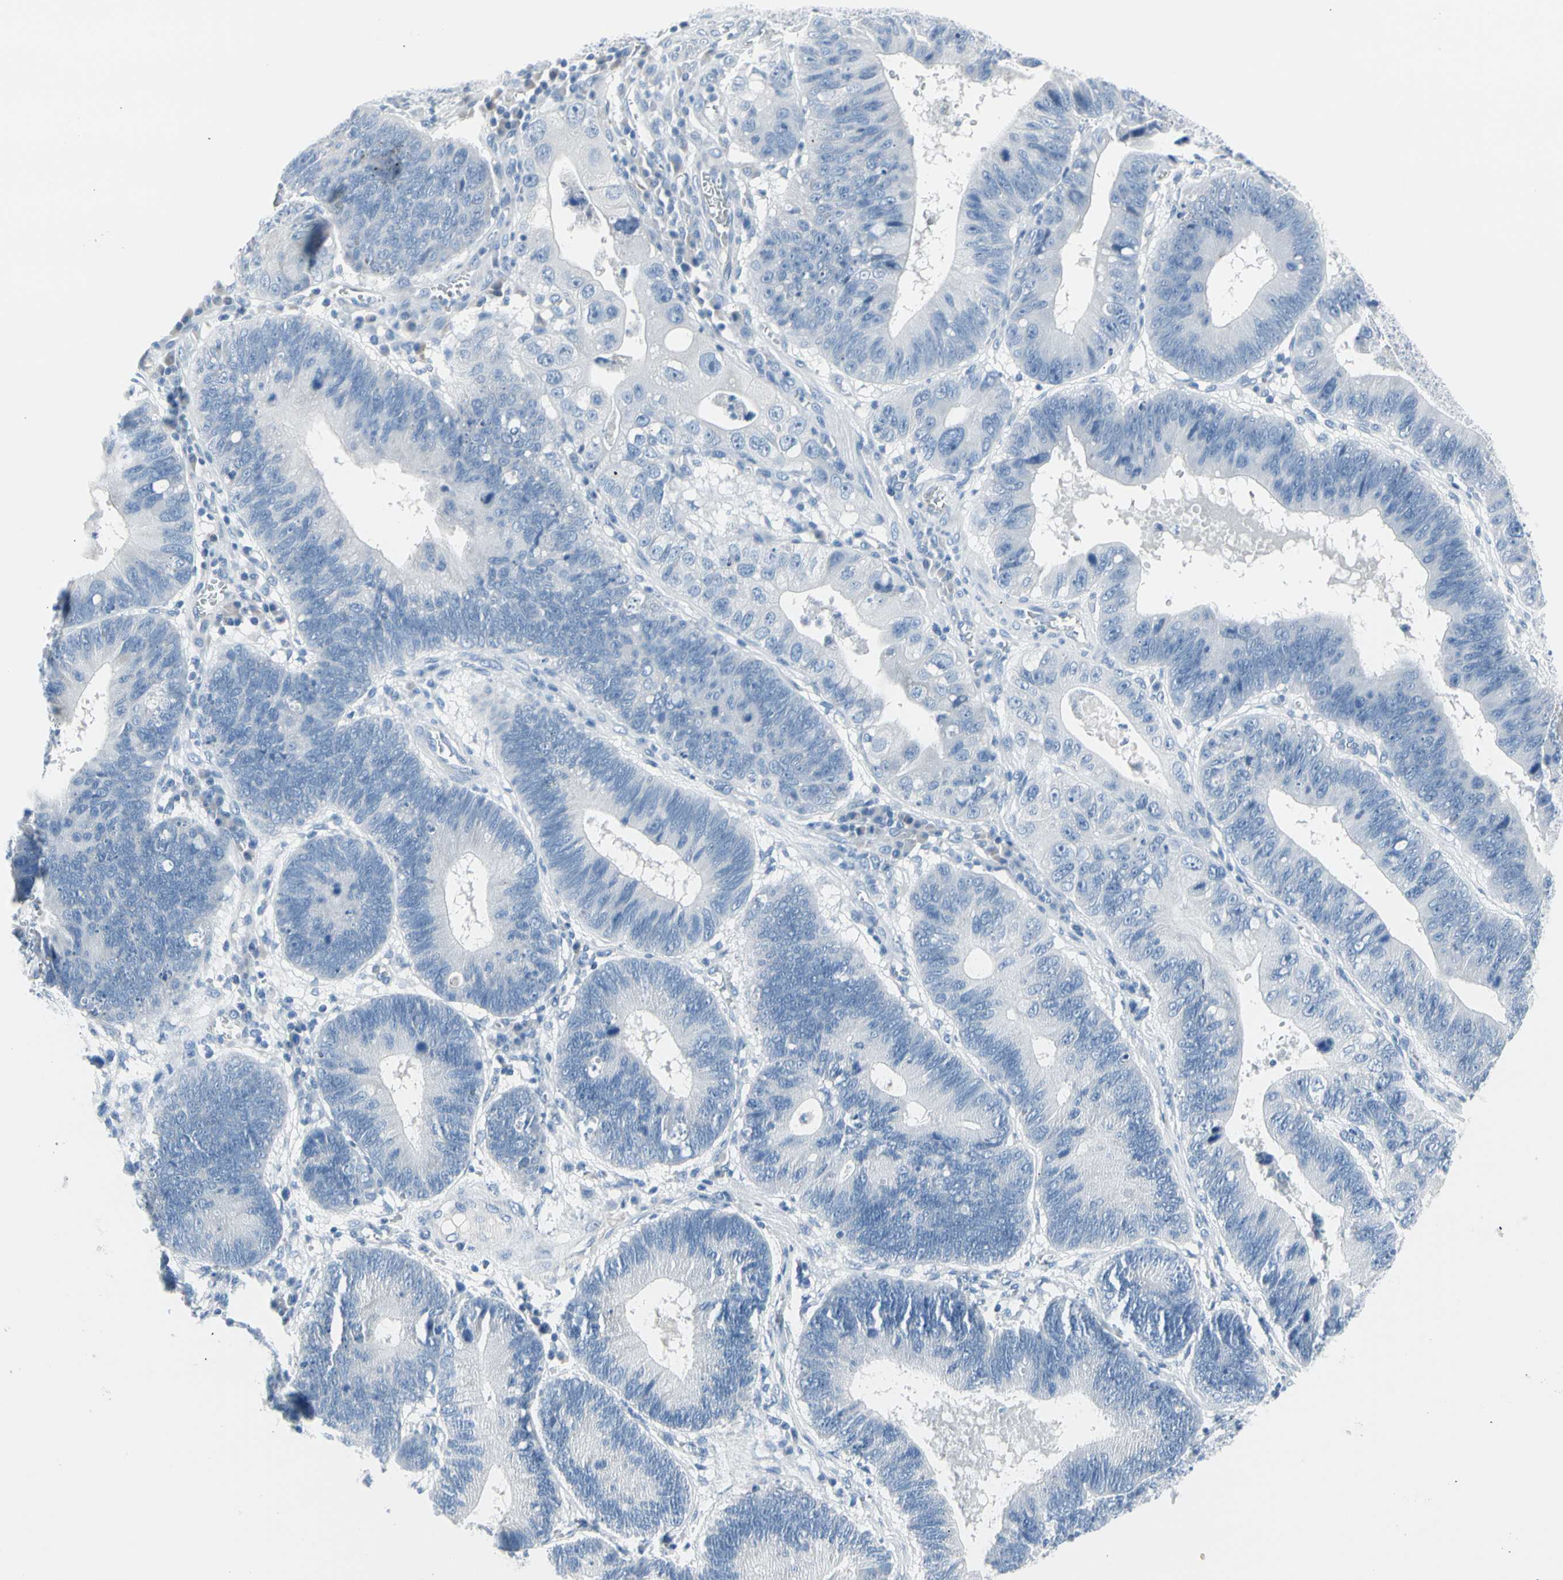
{"staining": {"intensity": "negative", "quantity": "none", "location": "none"}, "tissue": "stomach cancer", "cell_type": "Tumor cells", "image_type": "cancer", "snomed": [{"axis": "morphology", "description": "Adenocarcinoma, NOS"}, {"axis": "topography", "description": "Stomach"}], "caption": "DAB immunohistochemical staining of human adenocarcinoma (stomach) reveals no significant expression in tumor cells. The staining is performed using DAB (3,3'-diaminobenzidine) brown chromogen with nuclei counter-stained in using hematoxylin.", "gene": "TPO", "patient": {"sex": "male", "age": 59}}